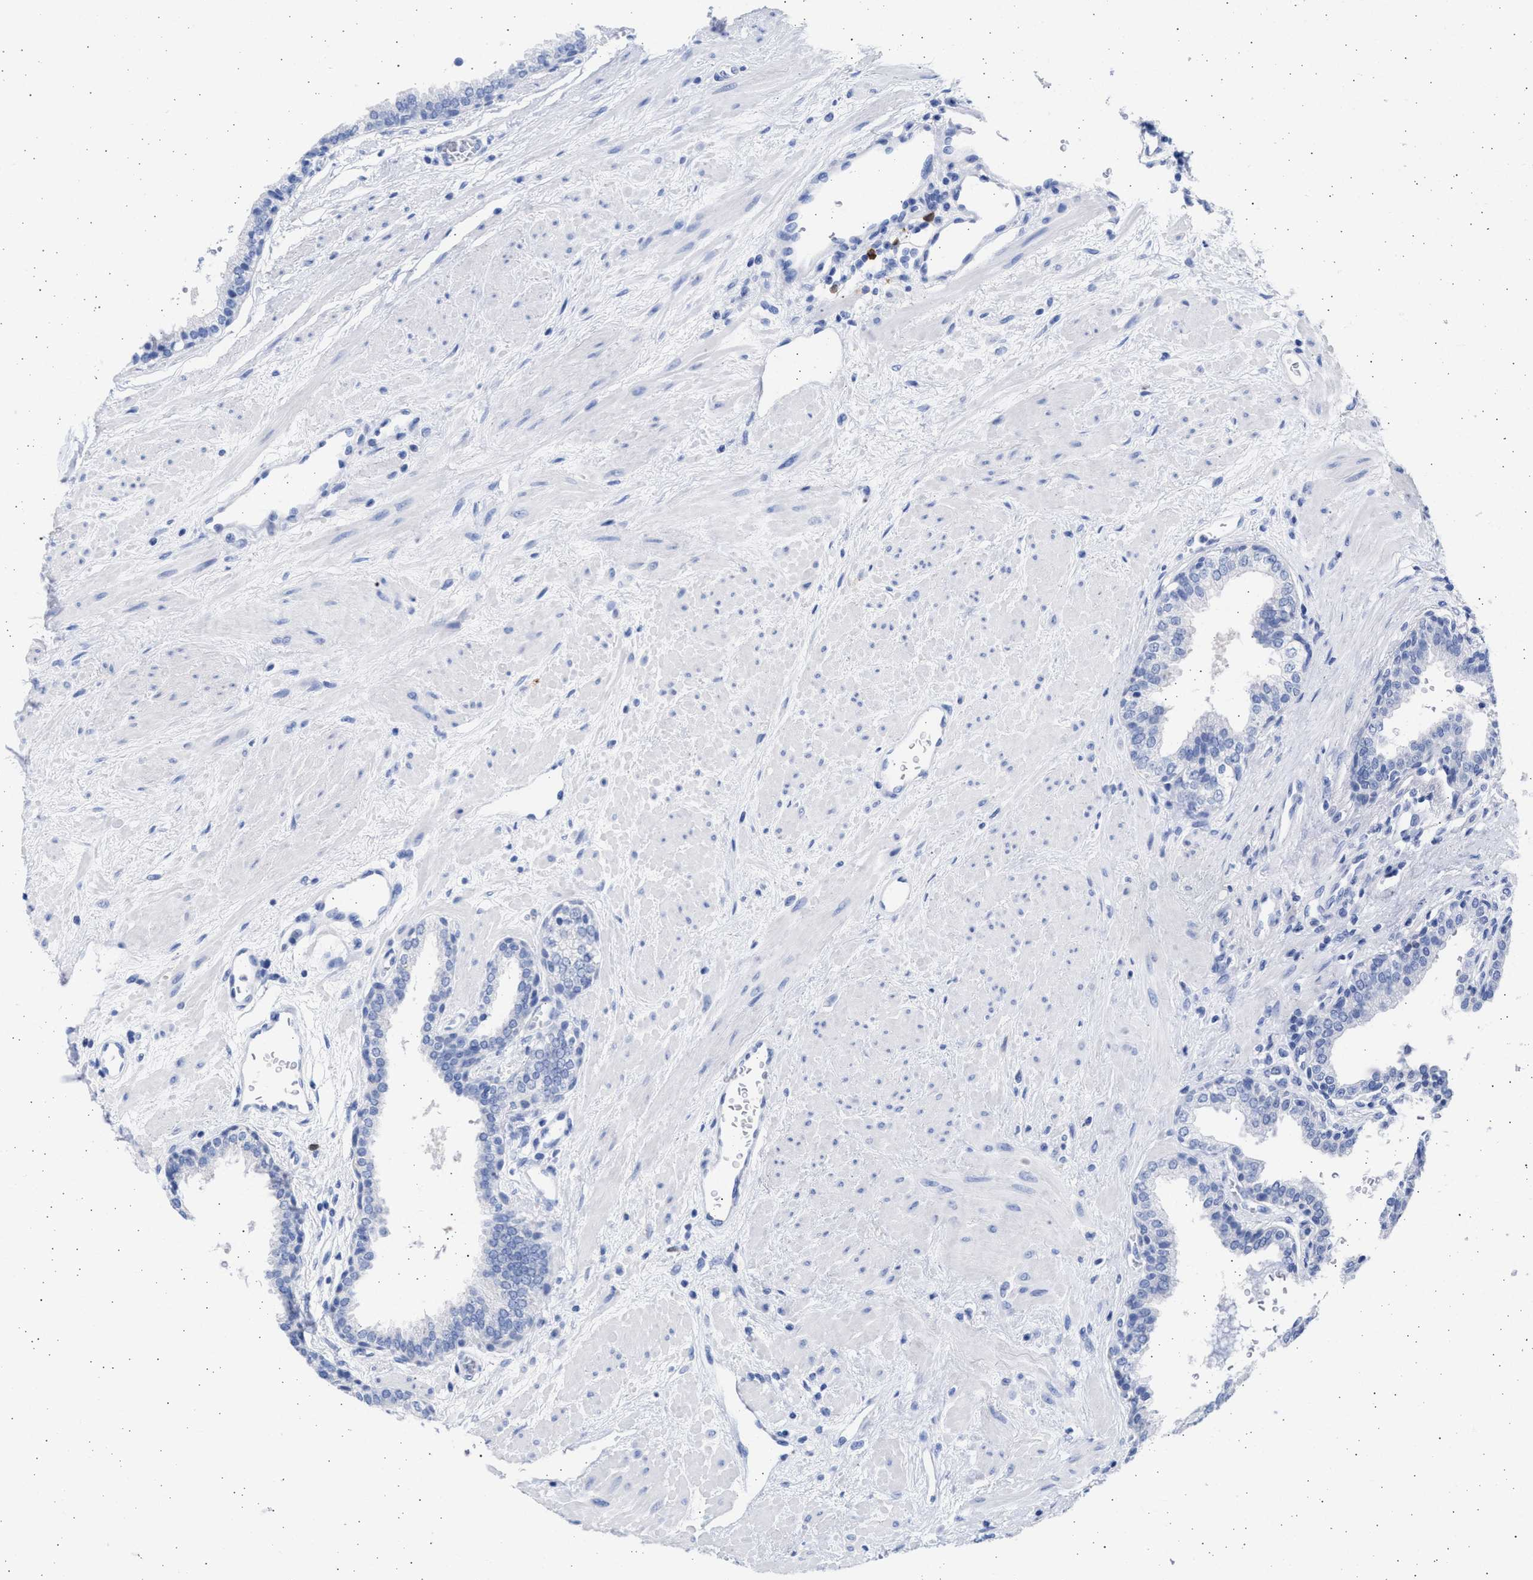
{"staining": {"intensity": "negative", "quantity": "none", "location": "none"}, "tissue": "prostate", "cell_type": "Glandular cells", "image_type": "normal", "snomed": [{"axis": "morphology", "description": "Normal tissue, NOS"}, {"axis": "topography", "description": "Prostate"}], "caption": "High power microscopy photomicrograph of an immunohistochemistry image of unremarkable prostate, revealing no significant positivity in glandular cells.", "gene": "ALDOC", "patient": {"sex": "male", "age": 51}}